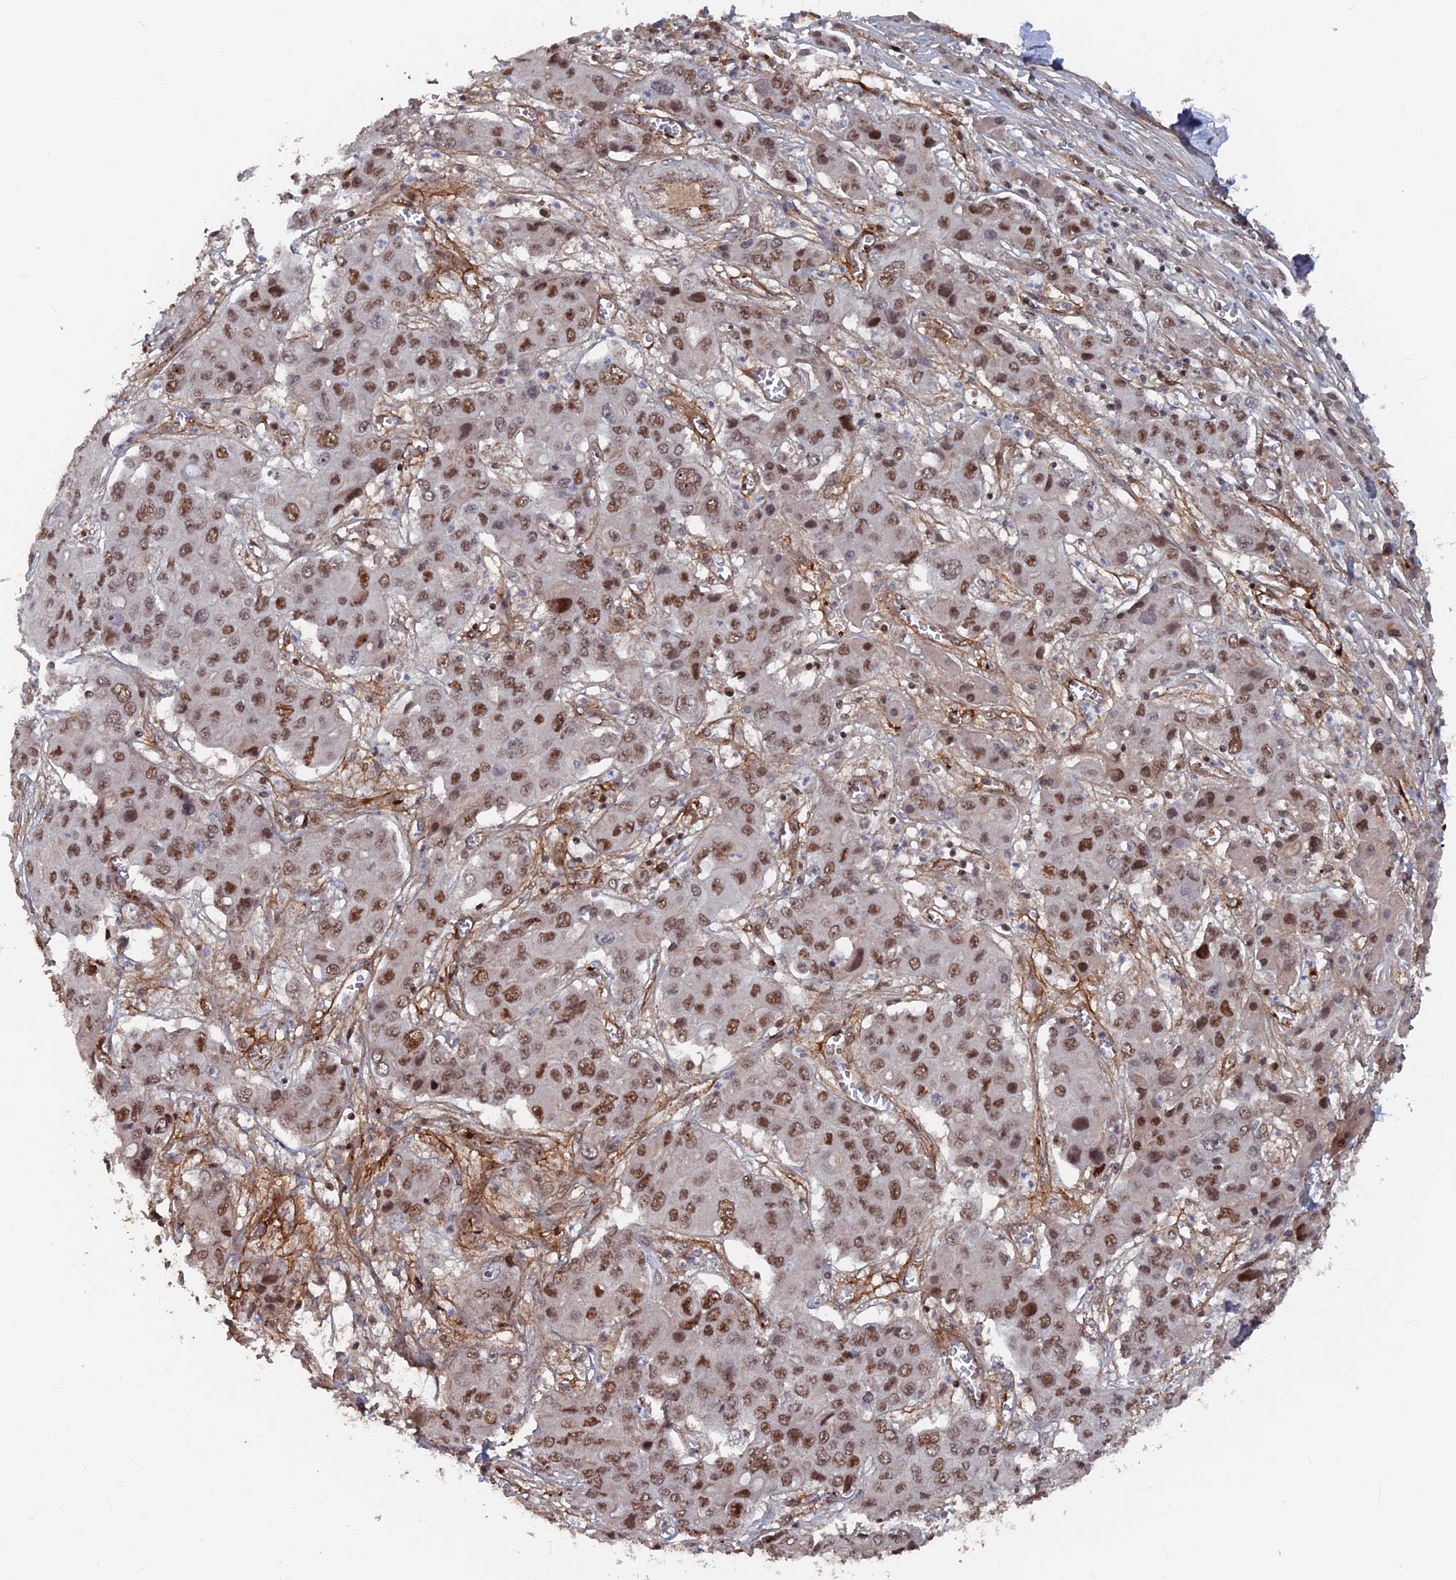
{"staining": {"intensity": "moderate", "quantity": ">75%", "location": "nuclear"}, "tissue": "liver cancer", "cell_type": "Tumor cells", "image_type": "cancer", "snomed": [{"axis": "morphology", "description": "Cholangiocarcinoma"}, {"axis": "topography", "description": "Liver"}], "caption": "Liver cancer (cholangiocarcinoma) stained with a brown dye exhibits moderate nuclear positive positivity in approximately >75% of tumor cells.", "gene": "SH3D21", "patient": {"sex": "male", "age": 67}}